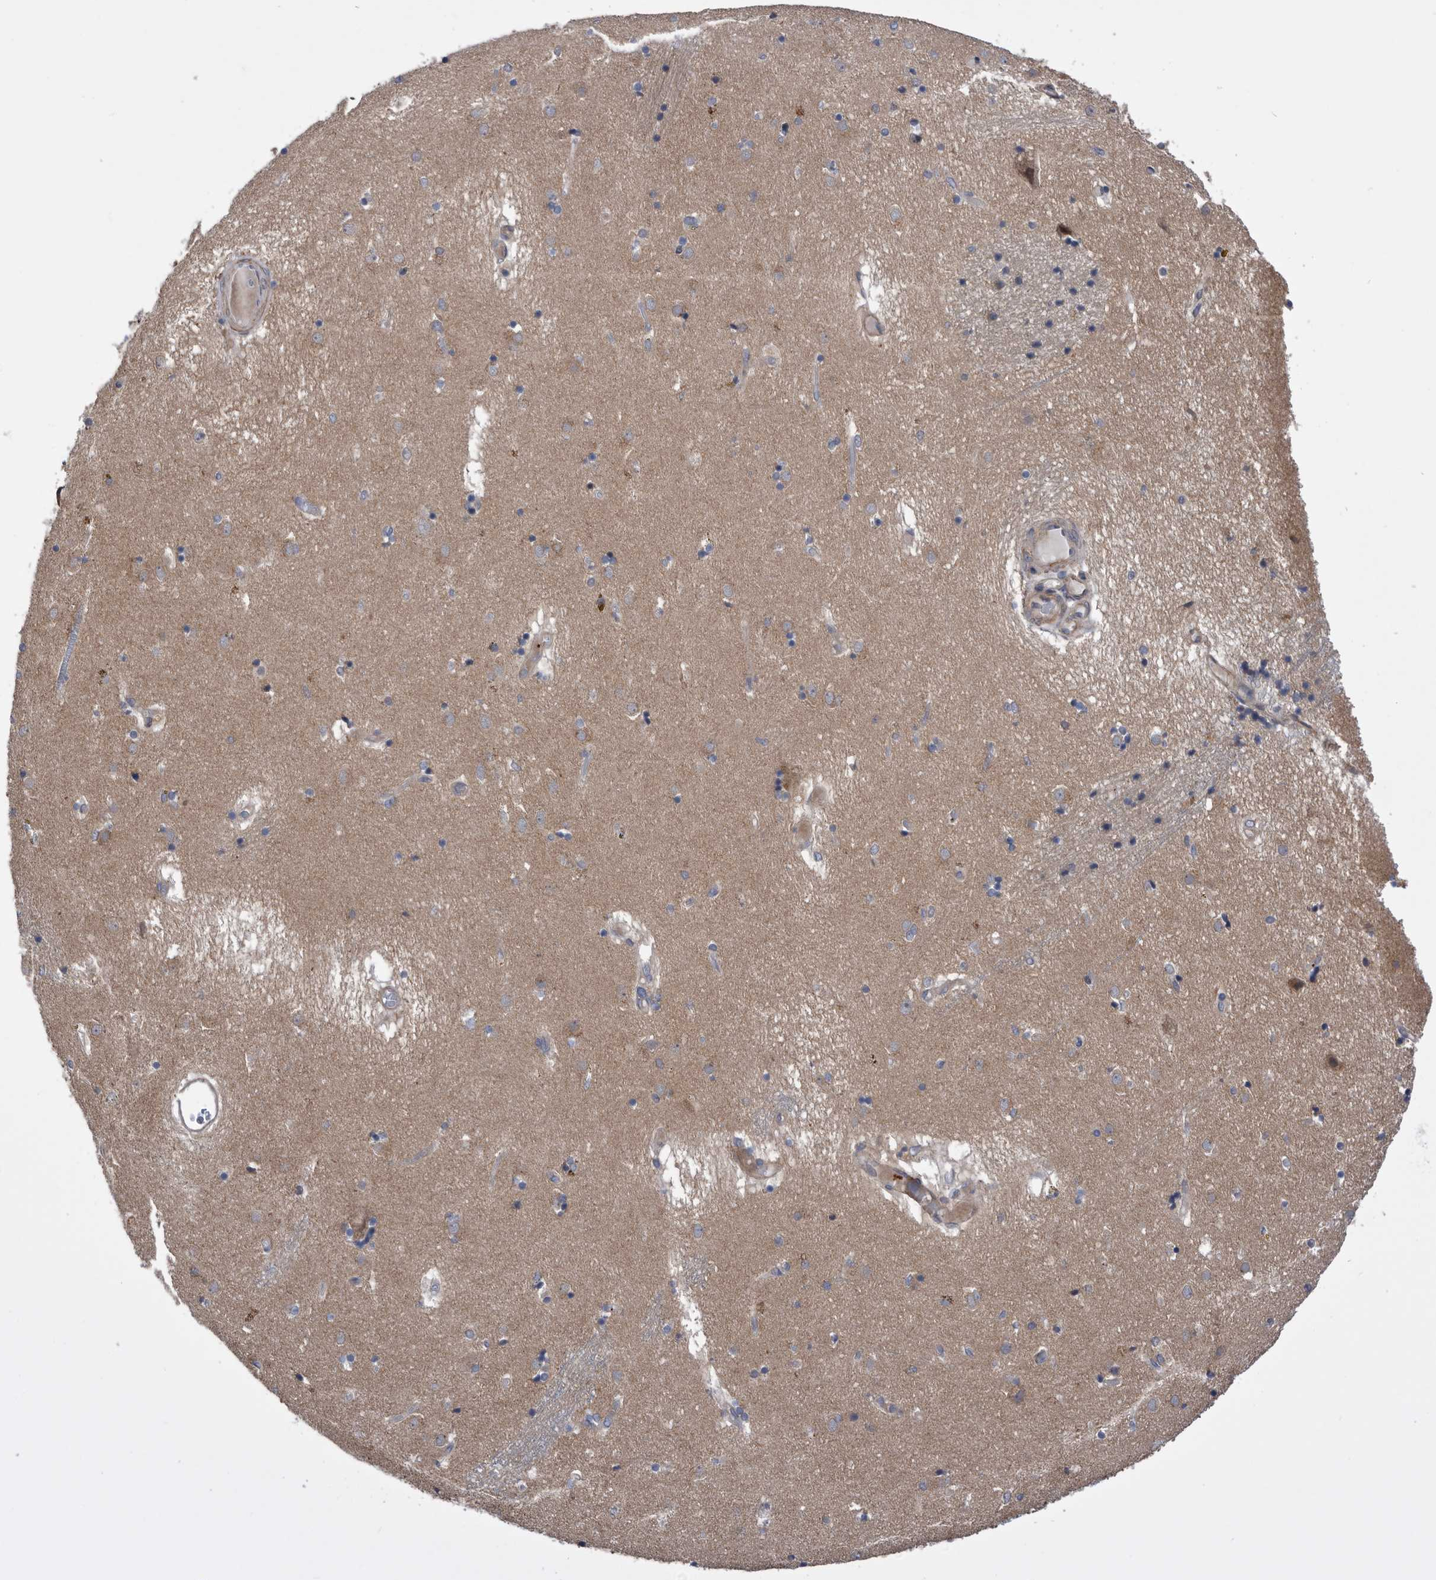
{"staining": {"intensity": "weak", "quantity": "<25%", "location": "cytoplasmic/membranous"}, "tissue": "caudate", "cell_type": "Glial cells", "image_type": "normal", "snomed": [{"axis": "morphology", "description": "Normal tissue, NOS"}, {"axis": "topography", "description": "Lateral ventricle wall"}], "caption": "Histopathology image shows no significant protein positivity in glial cells of benign caudate.", "gene": "BAIAP3", "patient": {"sex": "male", "age": 70}}